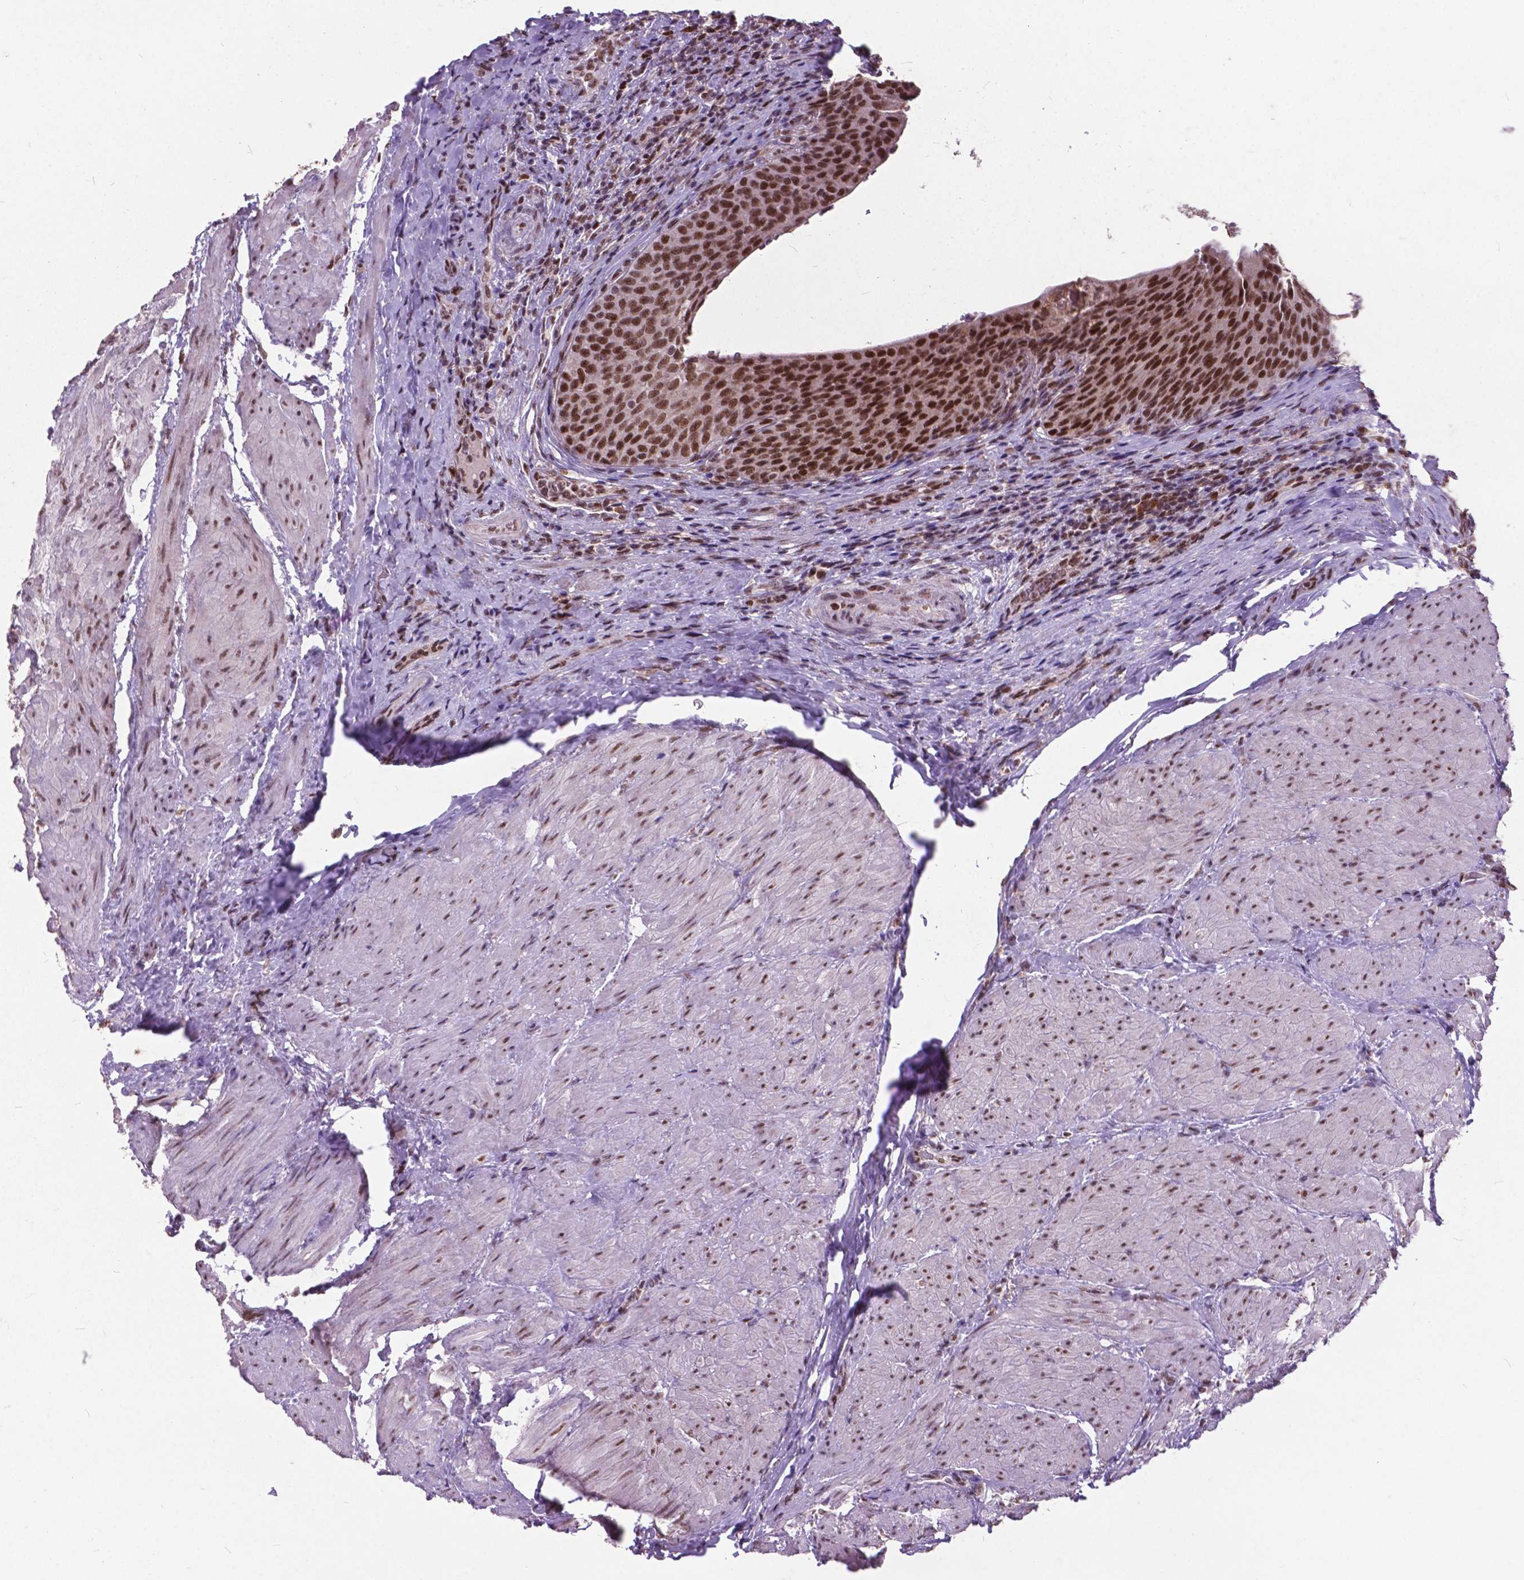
{"staining": {"intensity": "strong", "quantity": ">75%", "location": "nuclear"}, "tissue": "urinary bladder", "cell_type": "Urothelial cells", "image_type": "normal", "snomed": [{"axis": "morphology", "description": "Normal tissue, NOS"}, {"axis": "topography", "description": "Urinary bladder"}, {"axis": "topography", "description": "Peripheral nerve tissue"}], "caption": "Urinary bladder stained for a protein (brown) exhibits strong nuclear positive expression in approximately >75% of urothelial cells.", "gene": "MSH2", "patient": {"sex": "male", "age": 66}}